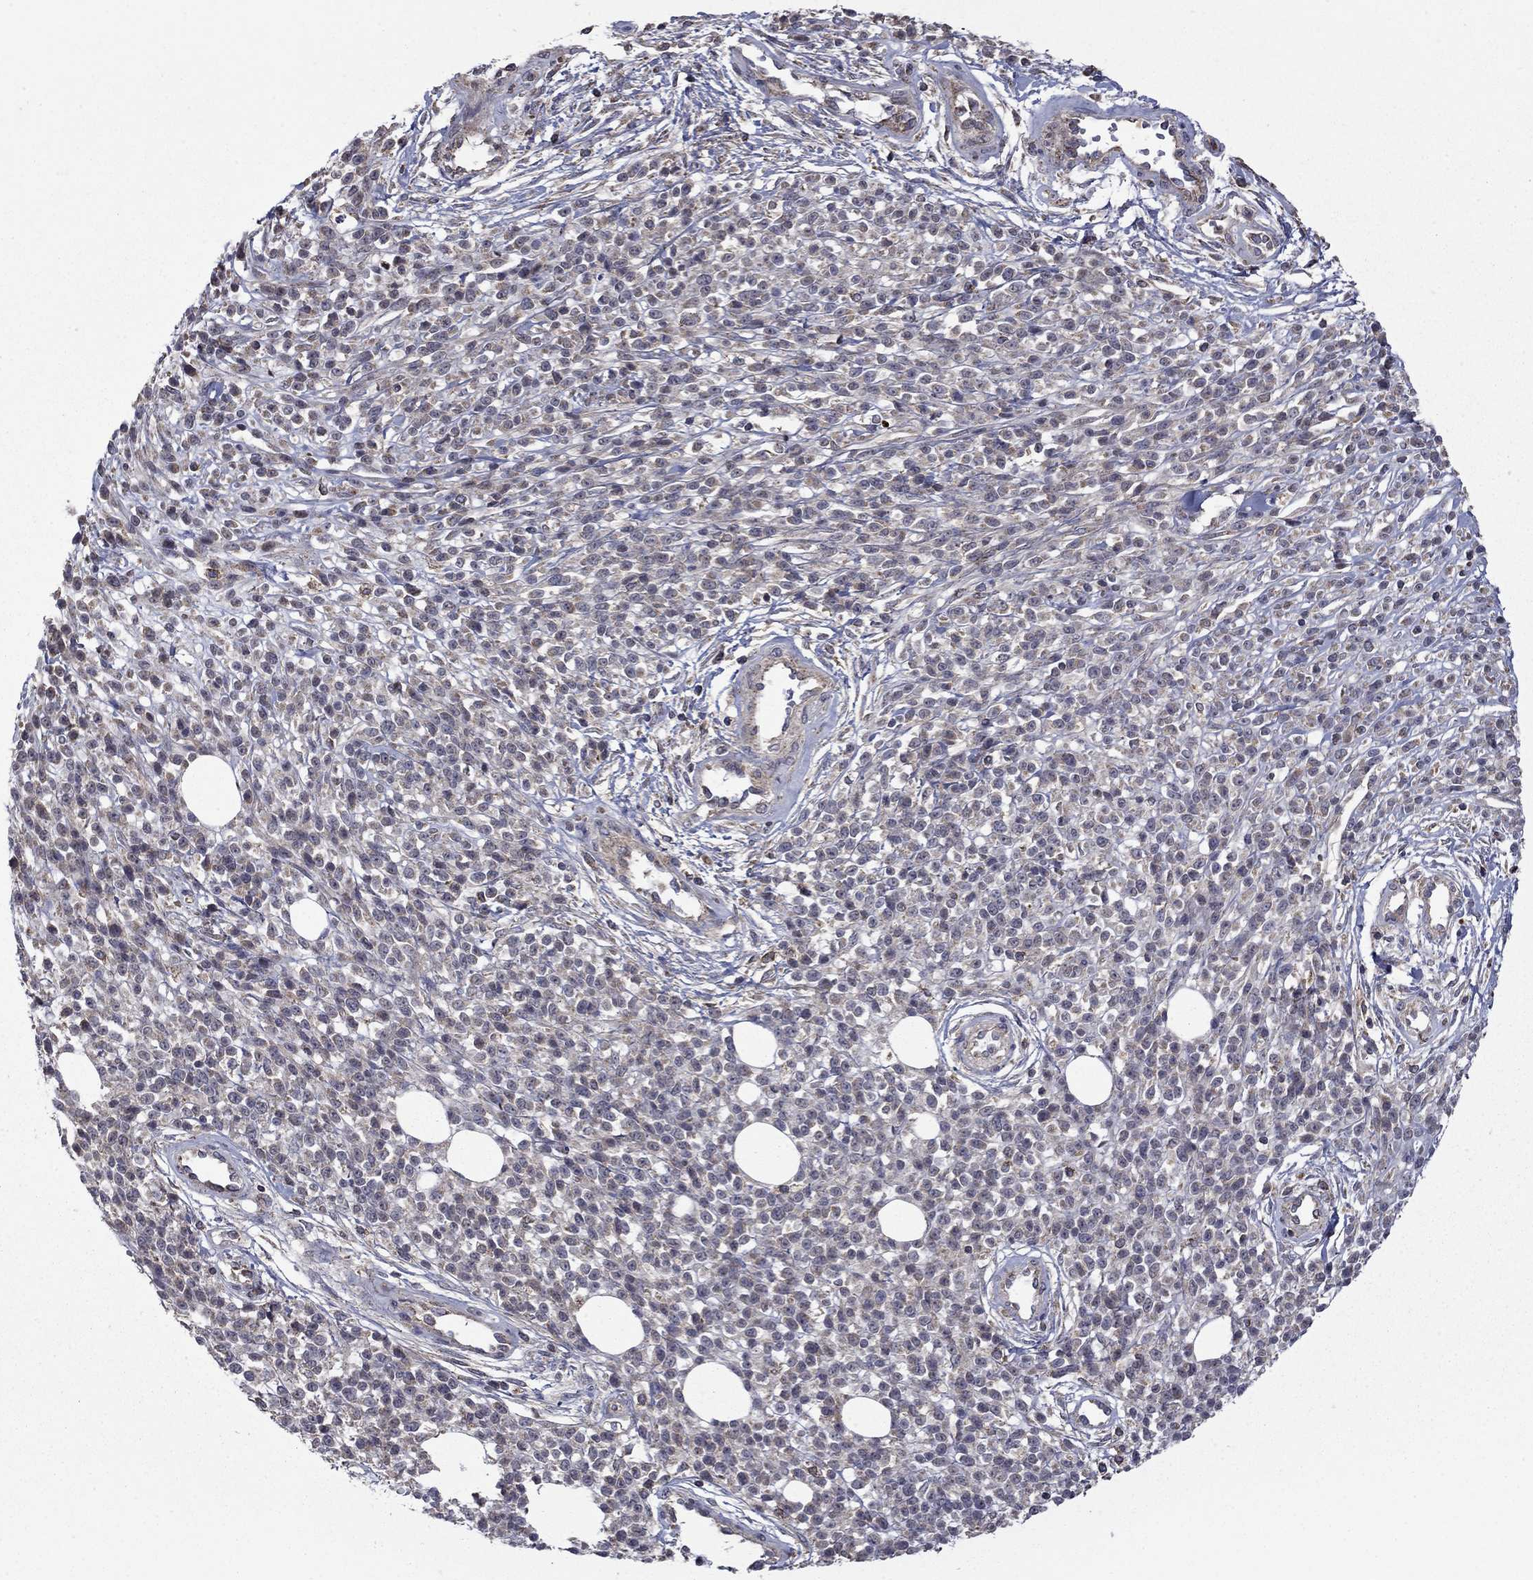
{"staining": {"intensity": "negative", "quantity": "none", "location": "none"}, "tissue": "melanoma", "cell_type": "Tumor cells", "image_type": "cancer", "snomed": [{"axis": "morphology", "description": "Malignant melanoma, NOS"}, {"axis": "topography", "description": "Skin"}, {"axis": "topography", "description": "Skin of trunk"}], "caption": "Tumor cells are negative for brown protein staining in malignant melanoma. (Immunohistochemistry, brightfield microscopy, high magnification).", "gene": "DOP1B", "patient": {"sex": "male", "age": 74}}